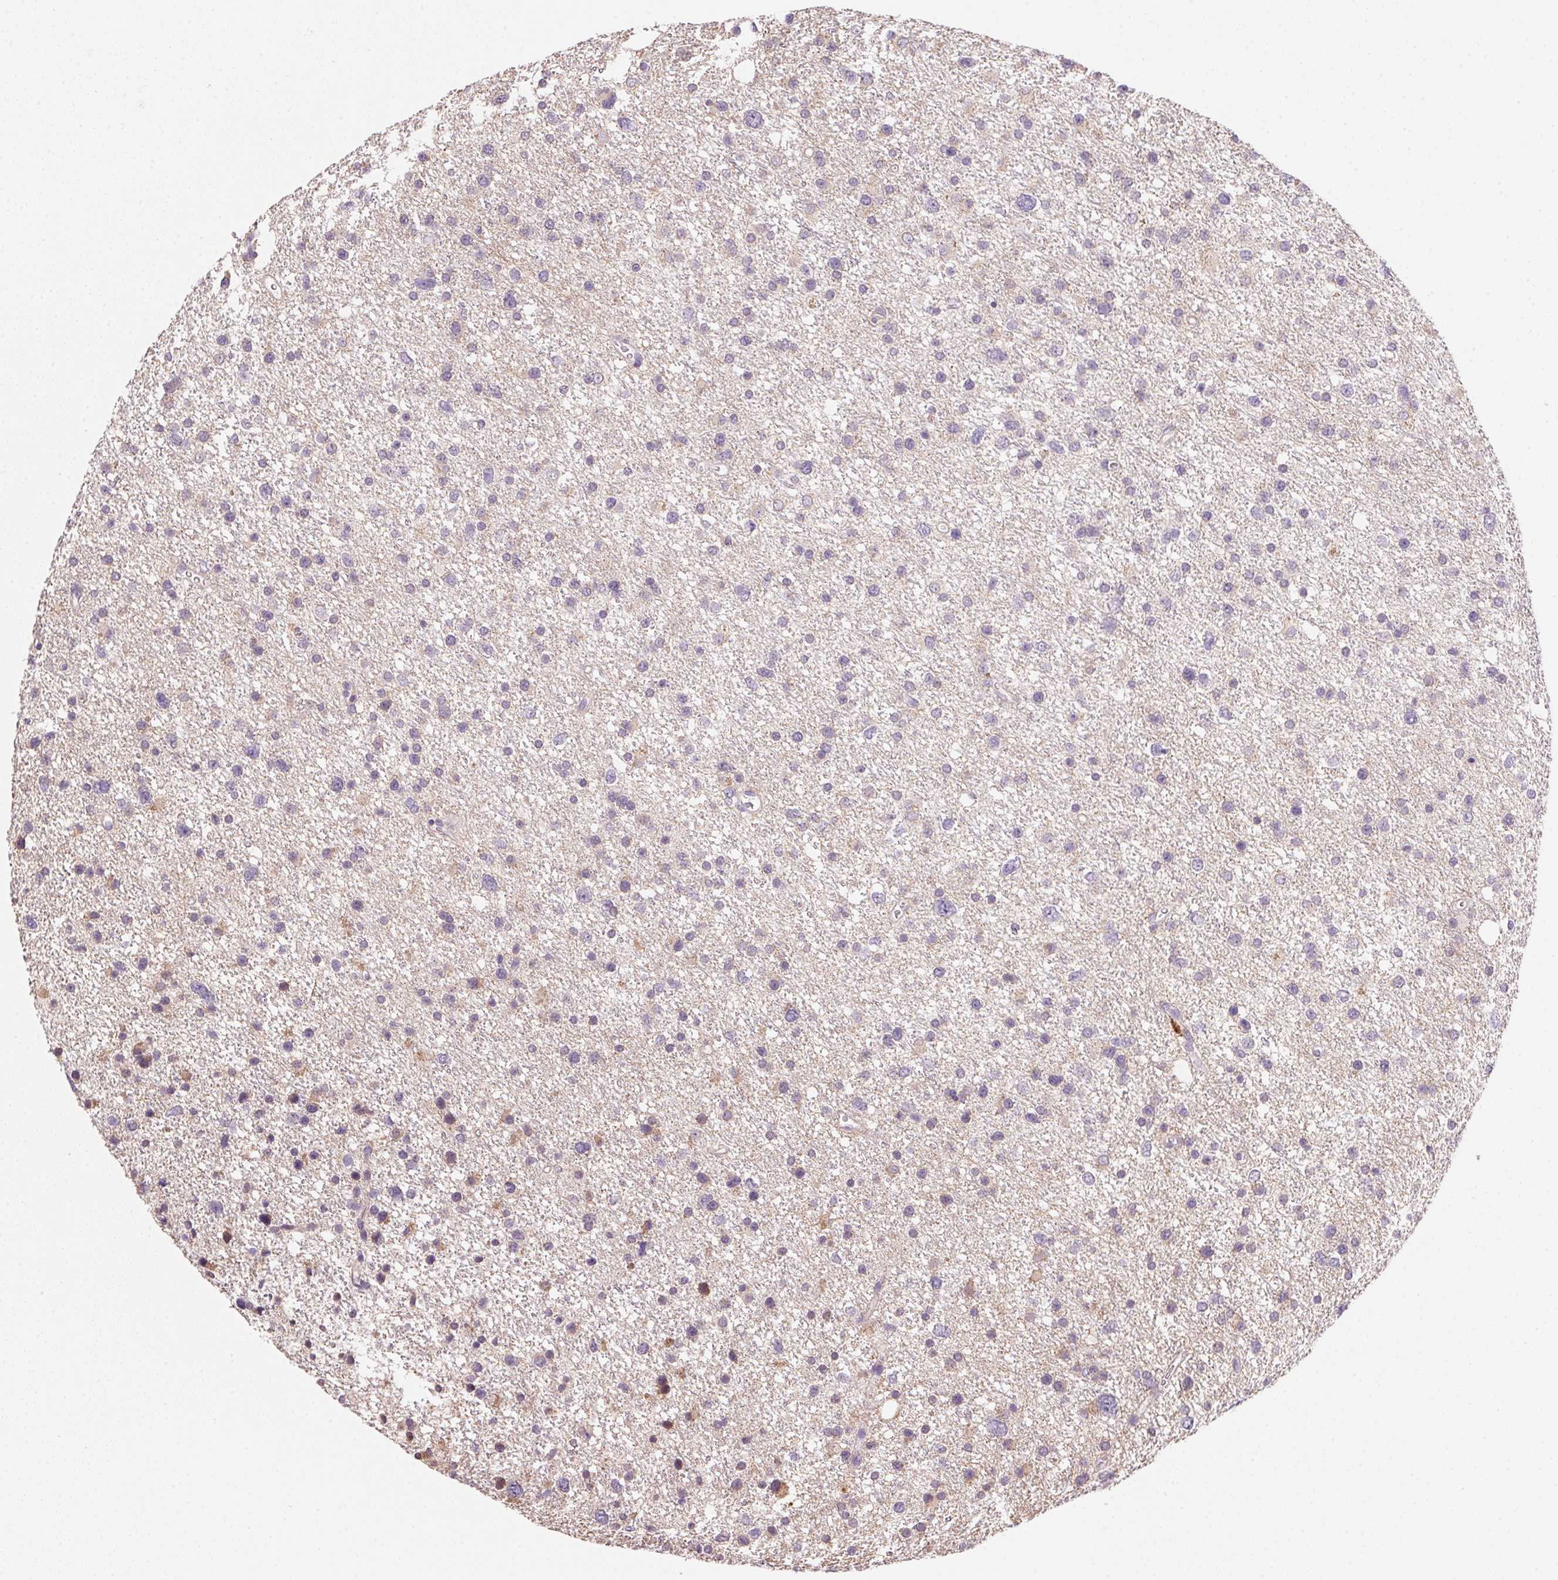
{"staining": {"intensity": "weak", "quantity": "<25%", "location": "cytoplasmic/membranous"}, "tissue": "glioma", "cell_type": "Tumor cells", "image_type": "cancer", "snomed": [{"axis": "morphology", "description": "Glioma, malignant, Low grade"}, {"axis": "topography", "description": "Brain"}], "caption": "This is an immunohistochemistry (IHC) micrograph of human glioma. There is no positivity in tumor cells.", "gene": "ALDH8A1", "patient": {"sex": "female", "age": 55}}